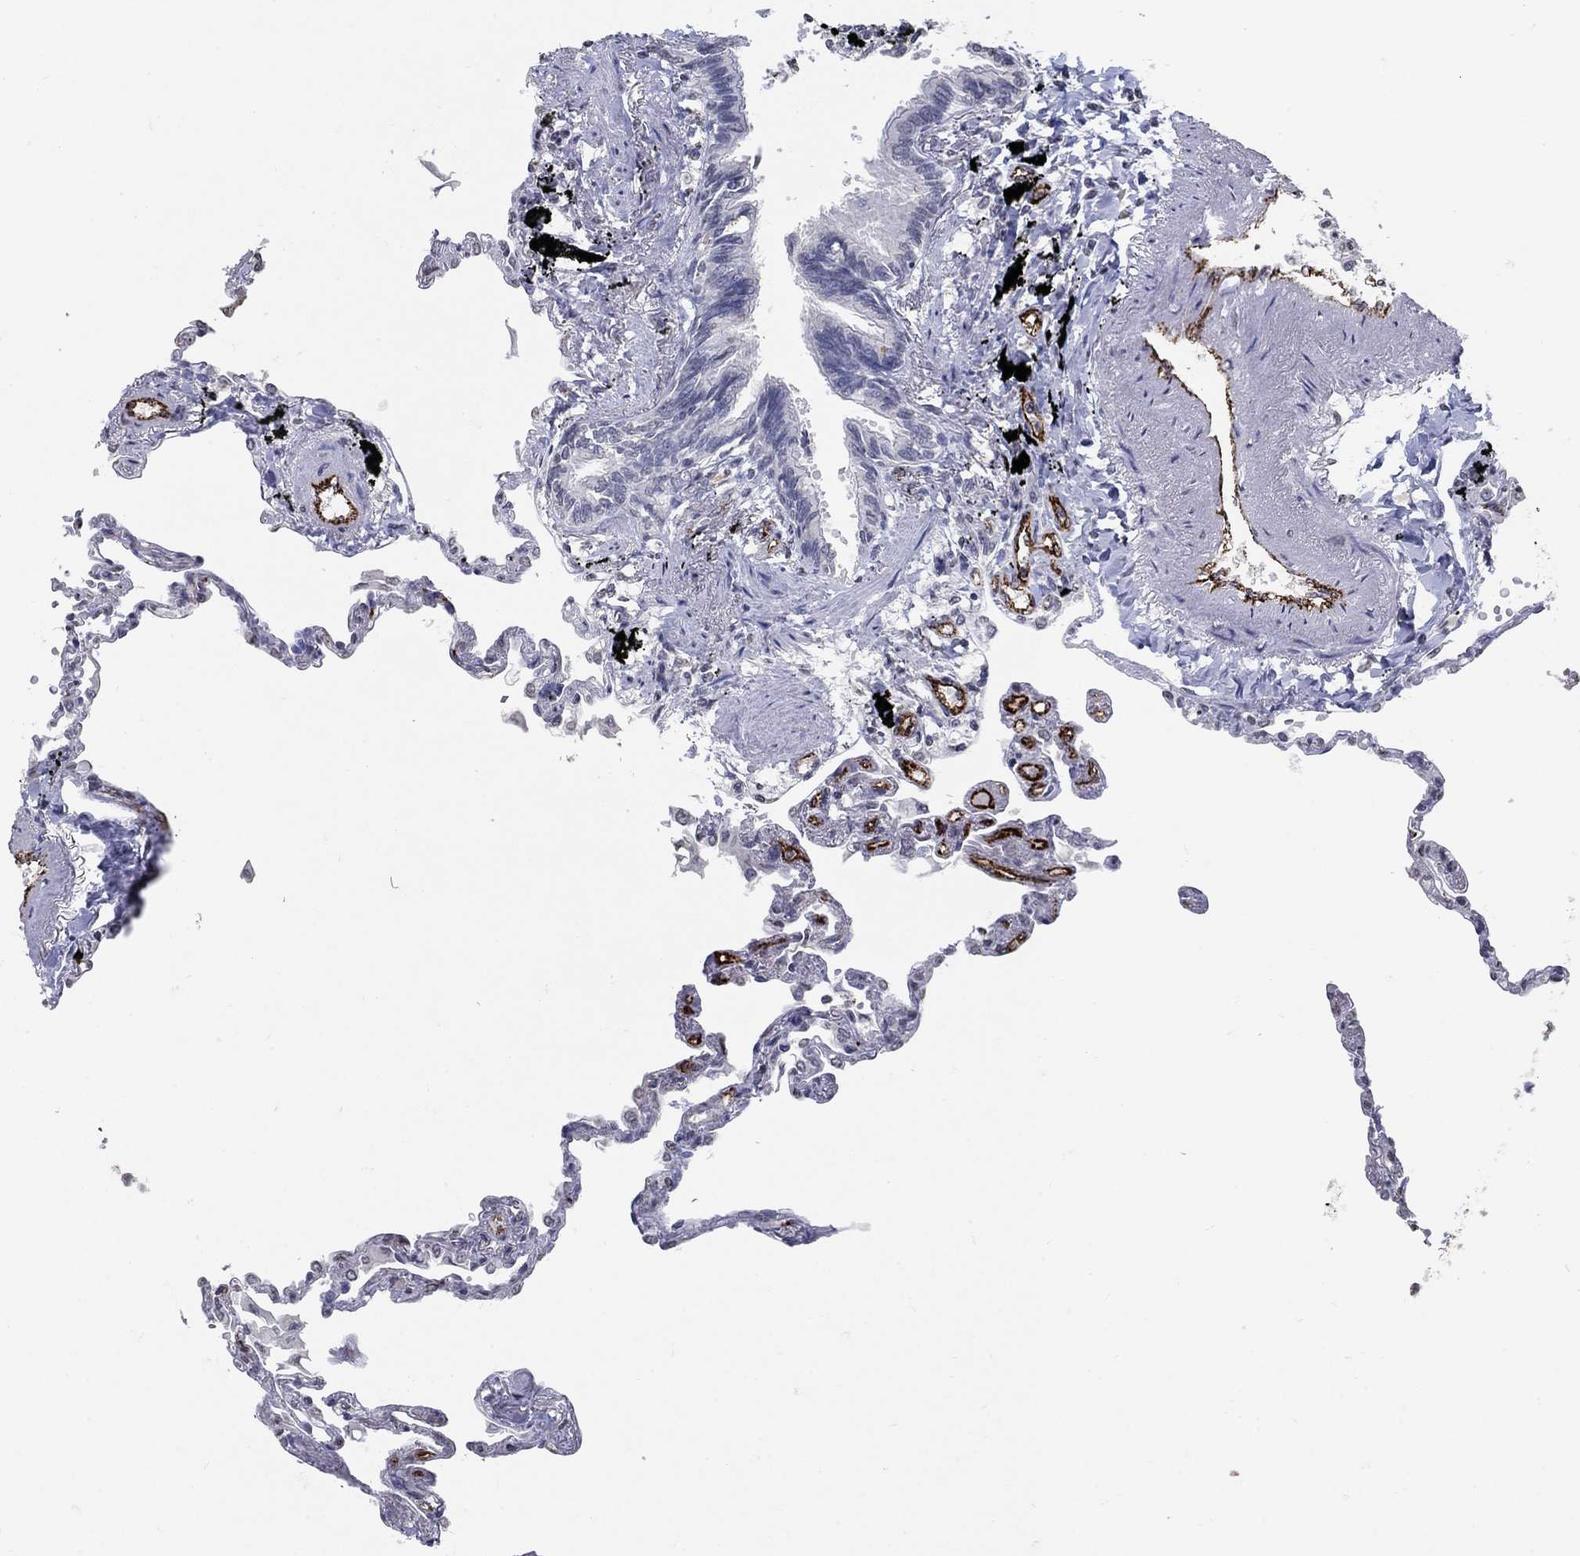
{"staining": {"intensity": "negative", "quantity": "none", "location": "none"}, "tissue": "lung", "cell_type": "Alveolar cells", "image_type": "normal", "snomed": [{"axis": "morphology", "description": "Normal tissue, NOS"}, {"axis": "topography", "description": "Lung"}], "caption": "IHC of unremarkable lung reveals no positivity in alveolar cells.", "gene": "TINAG", "patient": {"sex": "male", "age": 78}}